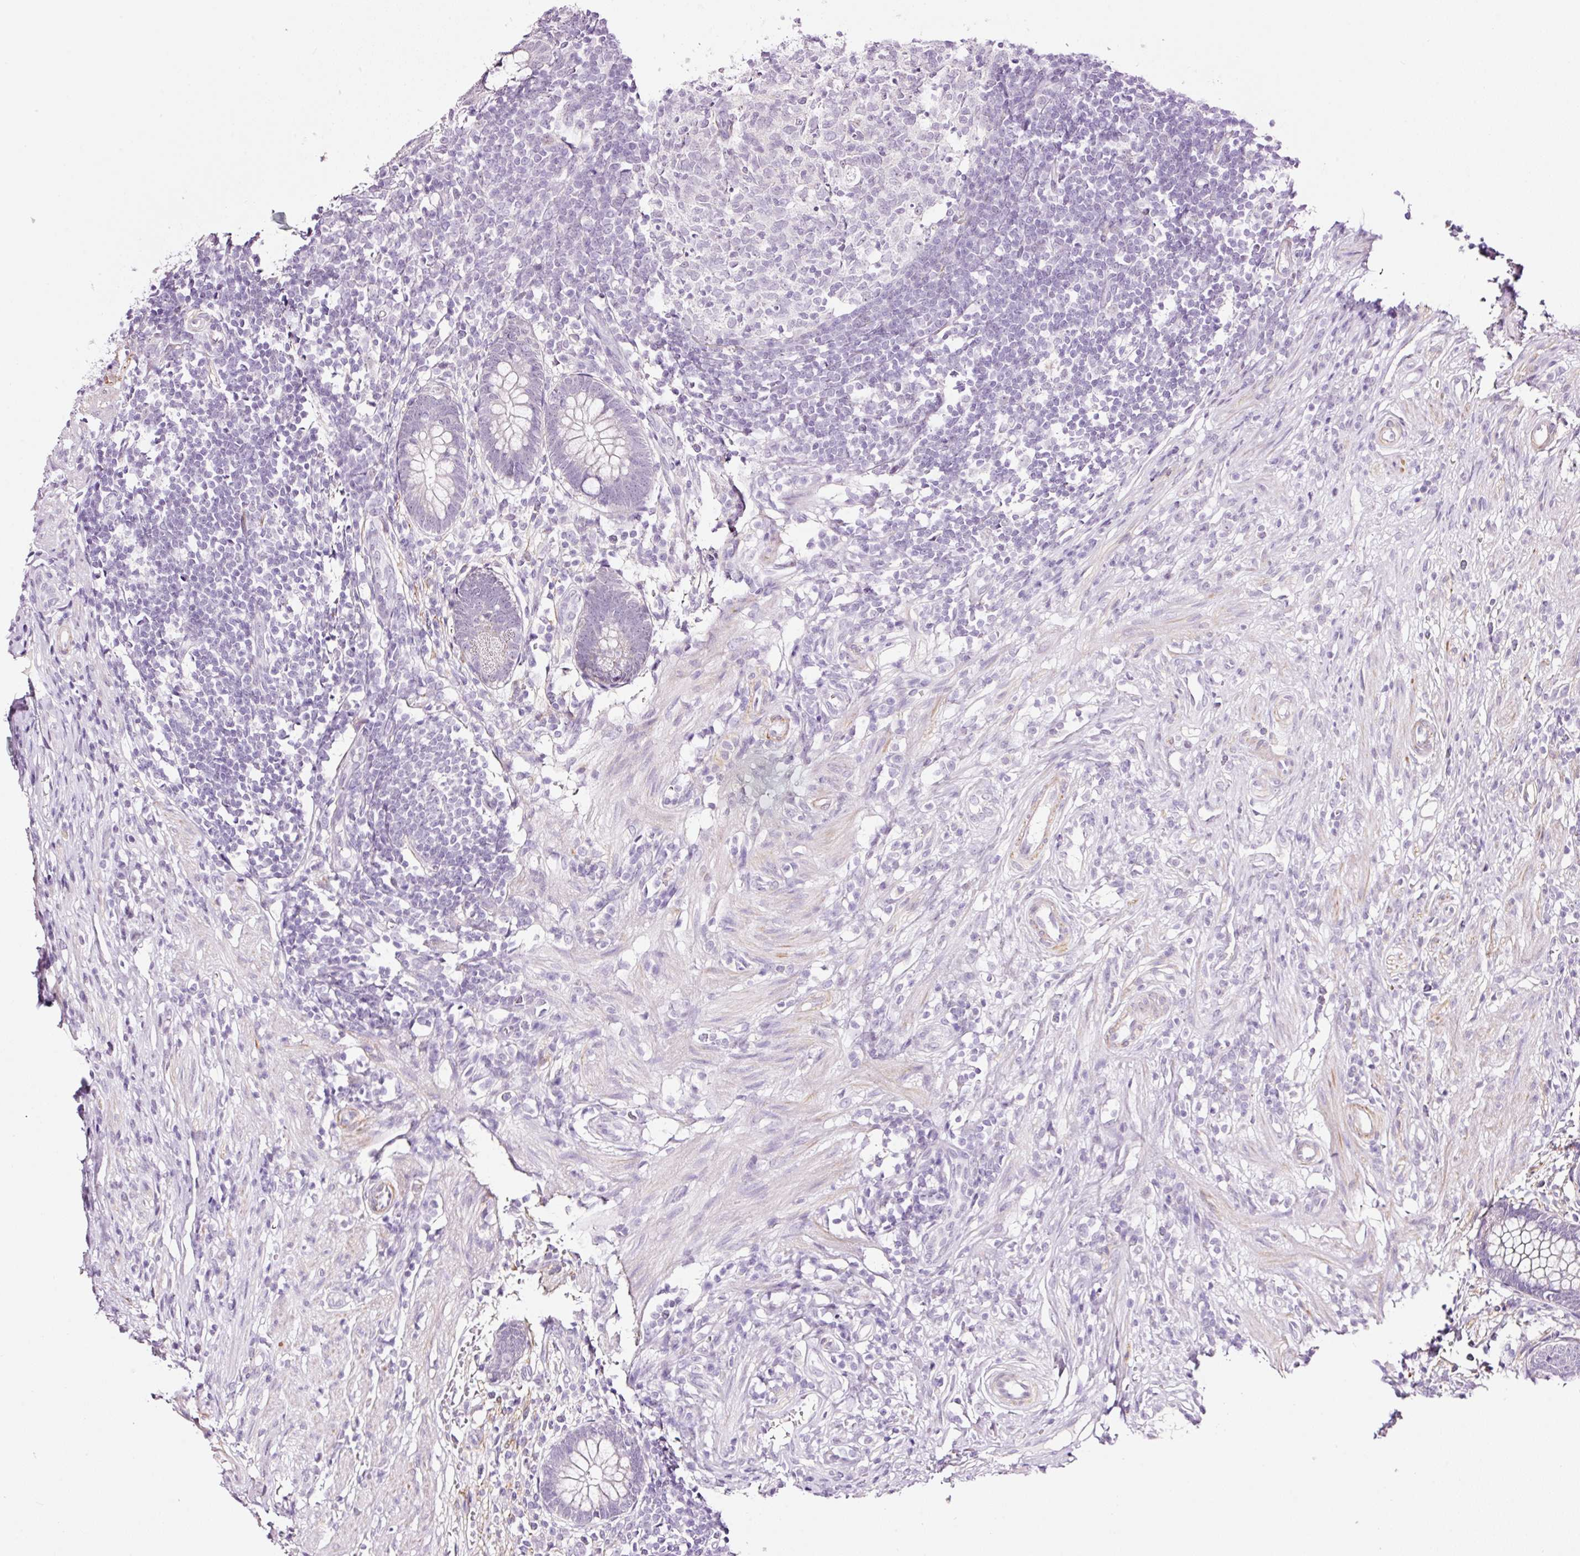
{"staining": {"intensity": "negative", "quantity": "none", "location": "none"}, "tissue": "appendix", "cell_type": "Glandular cells", "image_type": "normal", "snomed": [{"axis": "morphology", "description": "Normal tissue, NOS"}, {"axis": "topography", "description": "Appendix"}], "caption": "Immunohistochemistry (IHC) image of normal appendix: appendix stained with DAB (3,3'-diaminobenzidine) shows no significant protein positivity in glandular cells.", "gene": "RTF2", "patient": {"sex": "female", "age": 56}}